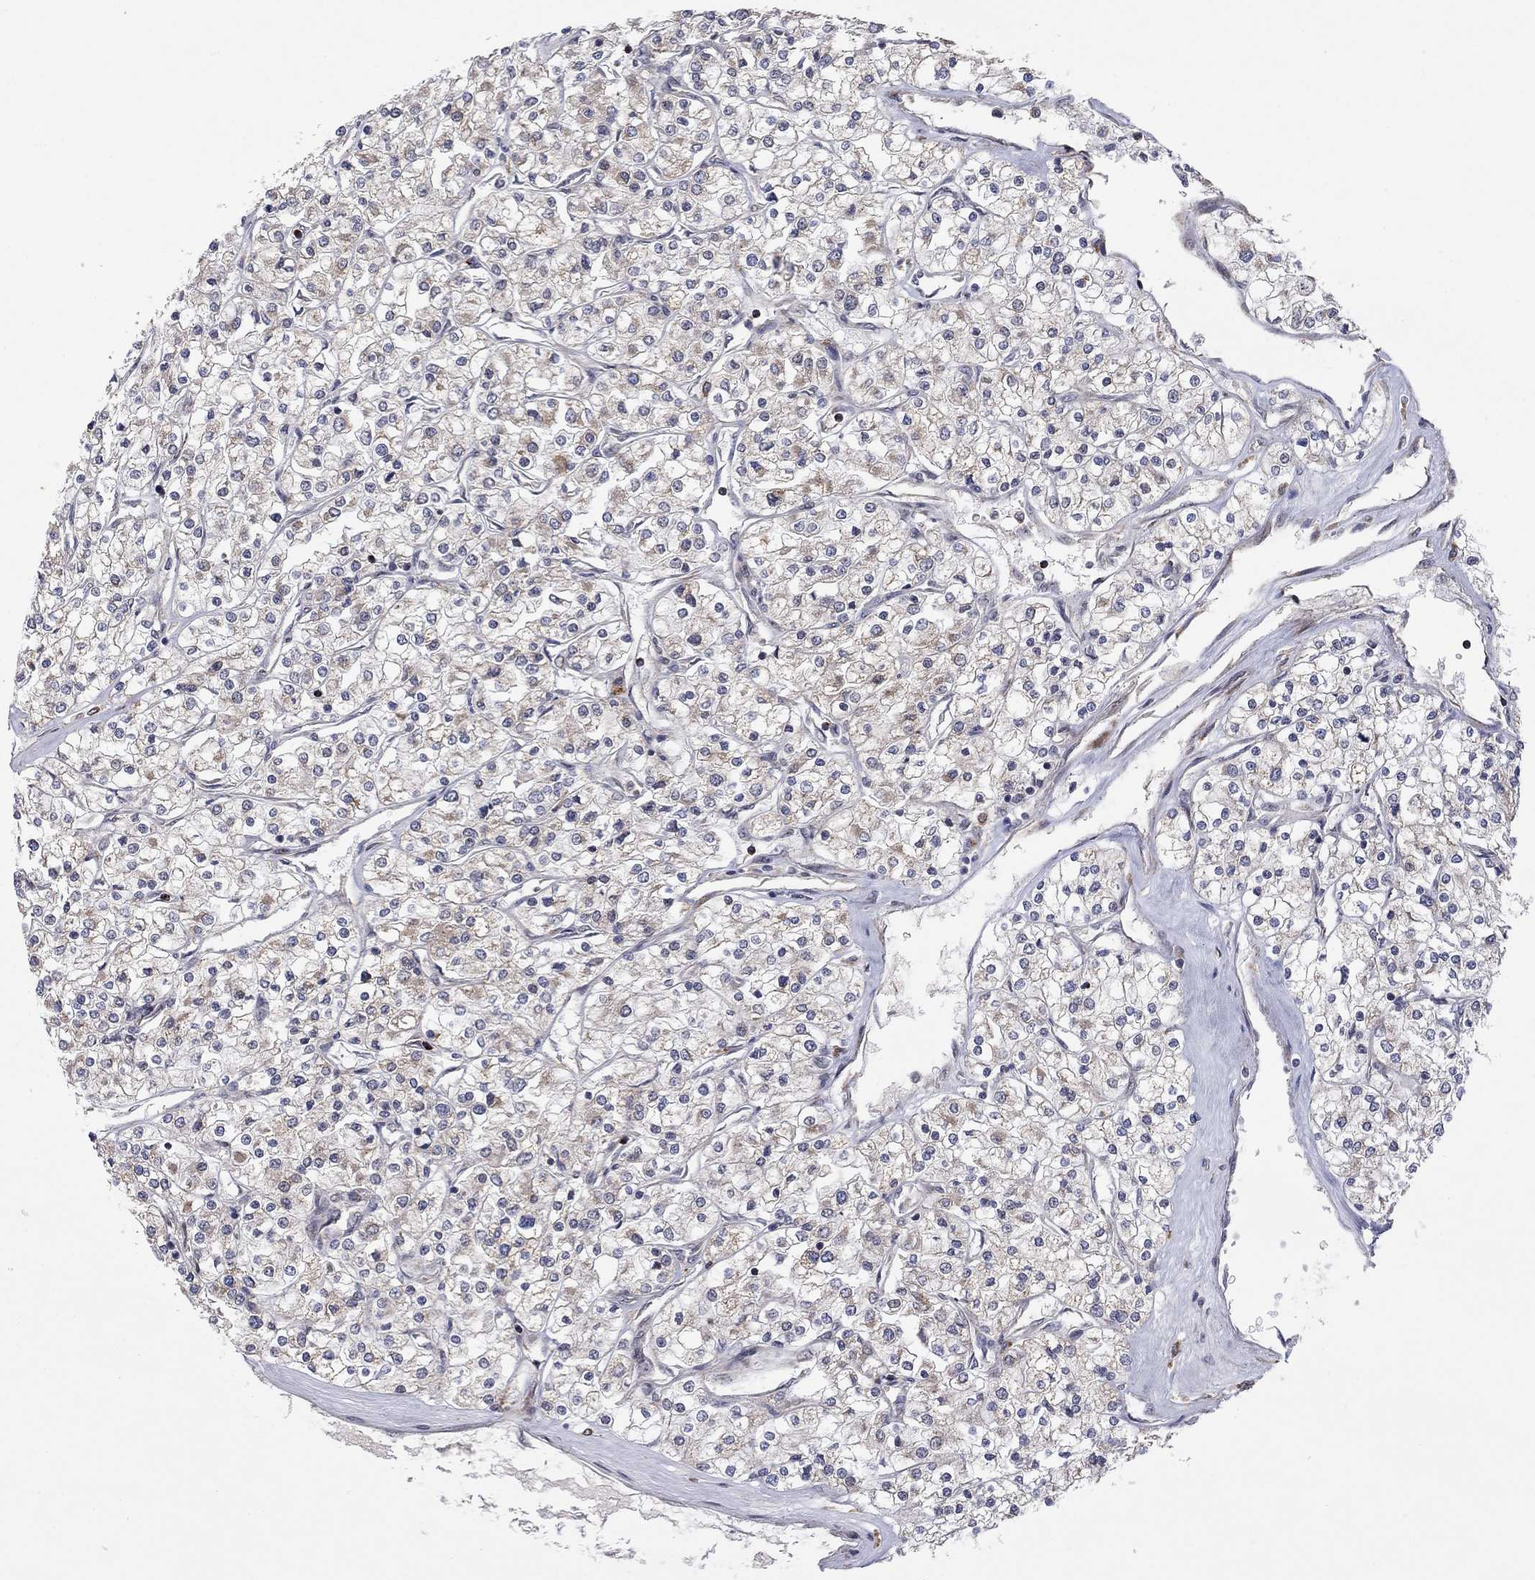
{"staining": {"intensity": "weak", "quantity": "<25%", "location": "cytoplasmic/membranous"}, "tissue": "renal cancer", "cell_type": "Tumor cells", "image_type": "cancer", "snomed": [{"axis": "morphology", "description": "Adenocarcinoma, NOS"}, {"axis": "topography", "description": "Kidney"}], "caption": "This is an immunohistochemistry (IHC) histopathology image of adenocarcinoma (renal). There is no expression in tumor cells.", "gene": "IDS", "patient": {"sex": "male", "age": 80}}